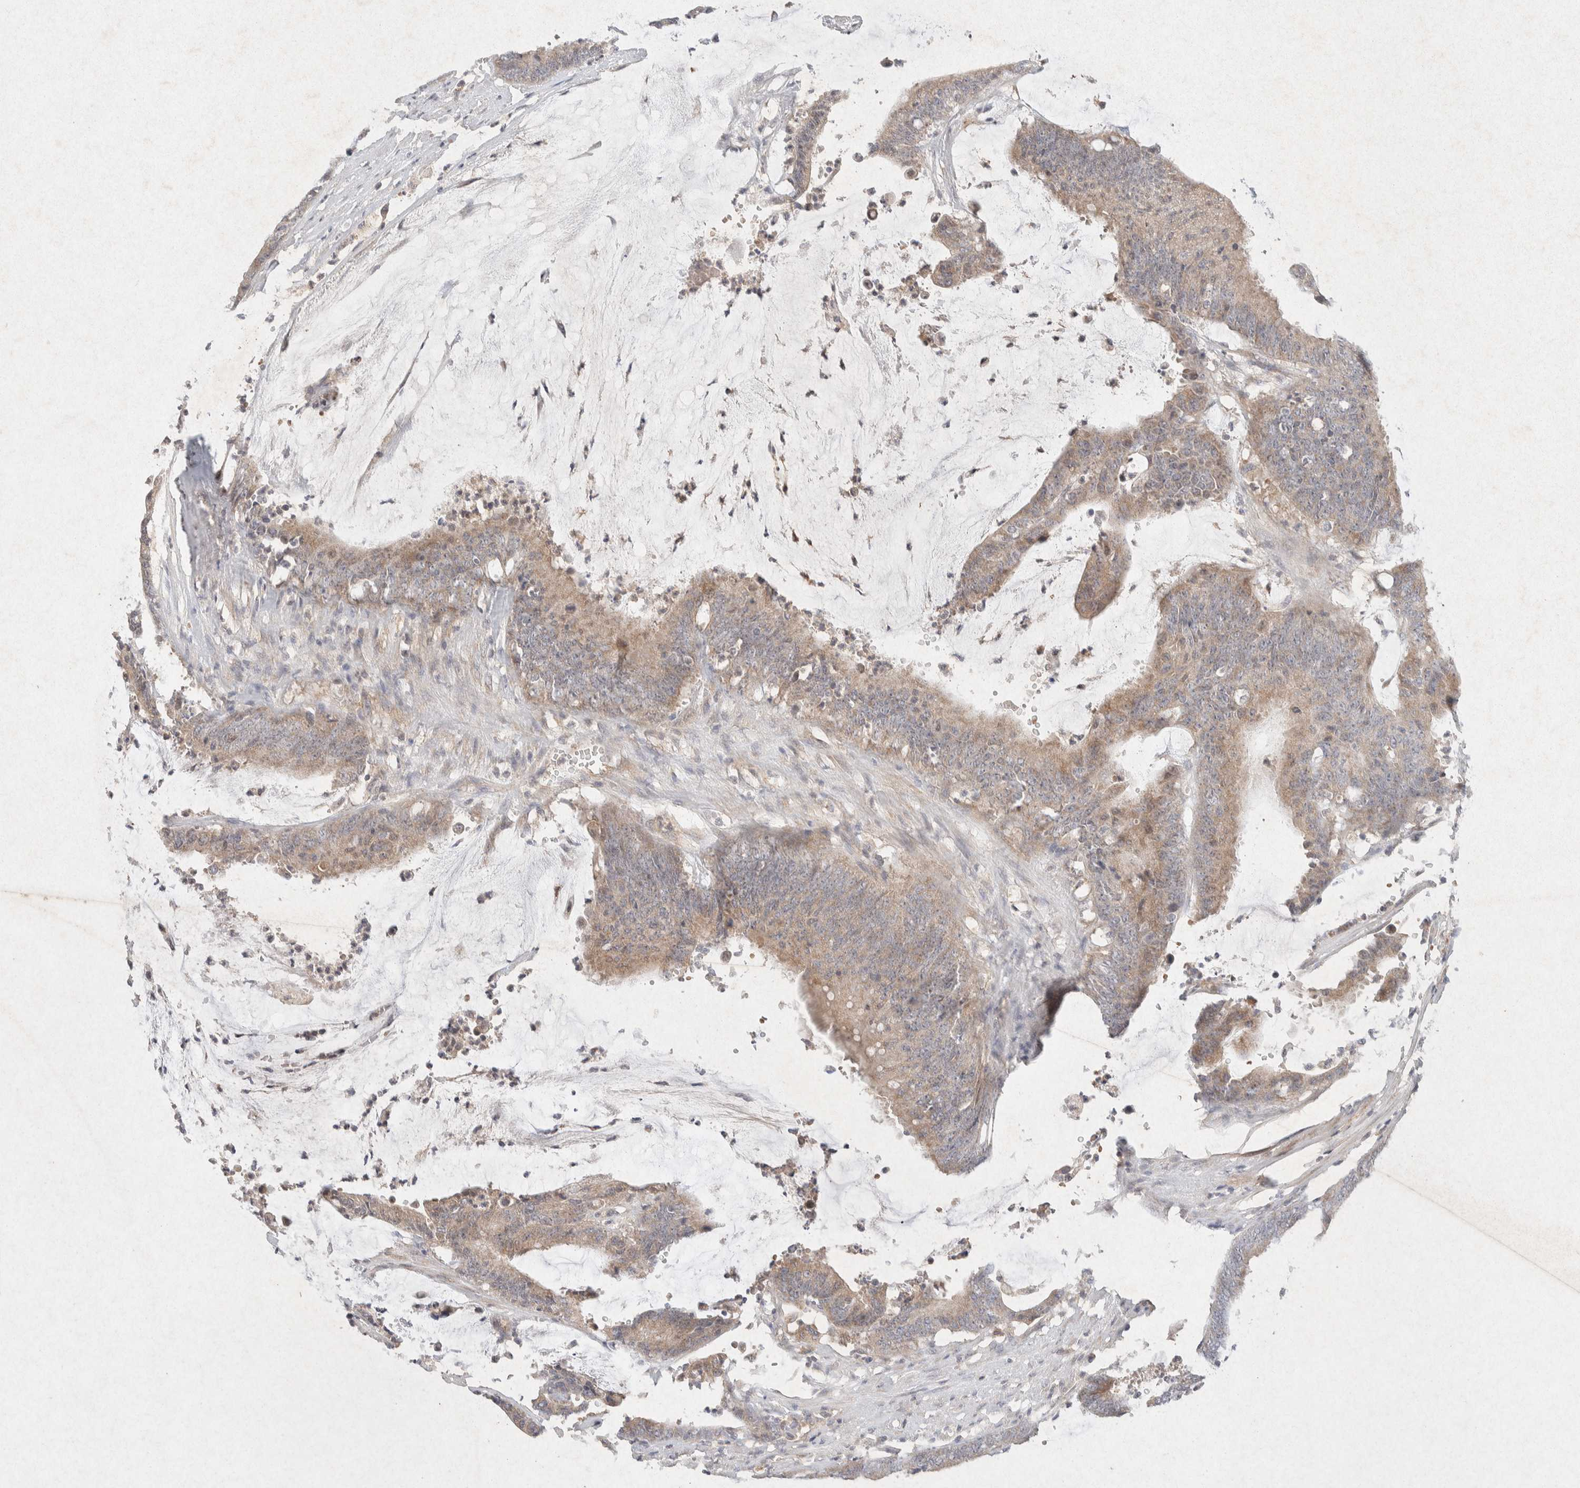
{"staining": {"intensity": "weak", "quantity": ">75%", "location": "cytoplasmic/membranous"}, "tissue": "colorectal cancer", "cell_type": "Tumor cells", "image_type": "cancer", "snomed": [{"axis": "morphology", "description": "Adenocarcinoma, NOS"}, {"axis": "topography", "description": "Rectum"}], "caption": "The immunohistochemical stain shows weak cytoplasmic/membranous staining in tumor cells of colorectal cancer tissue.", "gene": "GNAI1", "patient": {"sex": "female", "age": 66}}